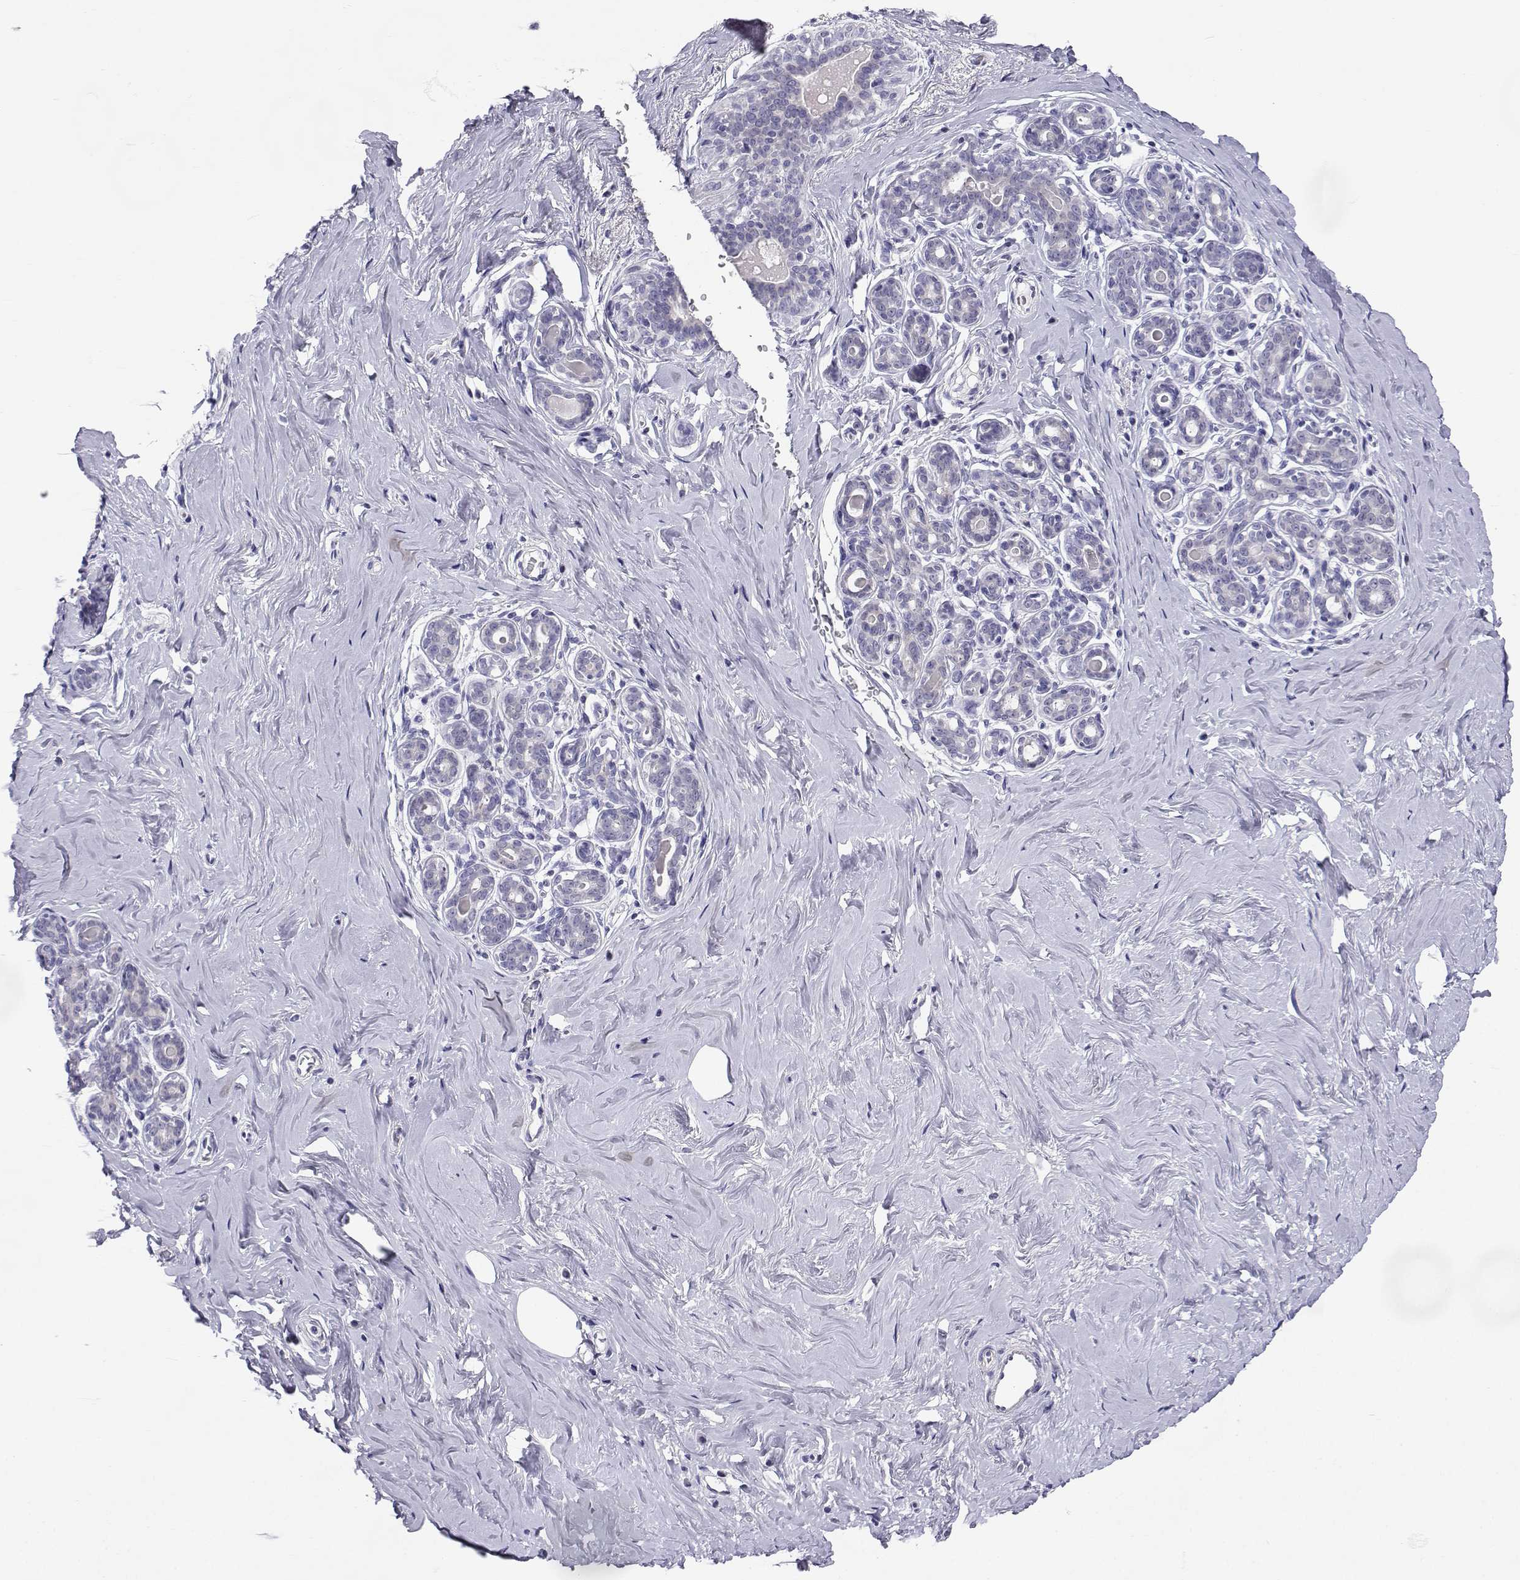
{"staining": {"intensity": "negative", "quantity": "none", "location": "none"}, "tissue": "breast", "cell_type": "Adipocytes", "image_type": "normal", "snomed": [{"axis": "morphology", "description": "Normal tissue, NOS"}, {"axis": "topography", "description": "Skin"}, {"axis": "topography", "description": "Breast"}], "caption": "This is an immunohistochemistry image of normal breast. There is no positivity in adipocytes.", "gene": "SLC6A3", "patient": {"sex": "female", "age": 43}}